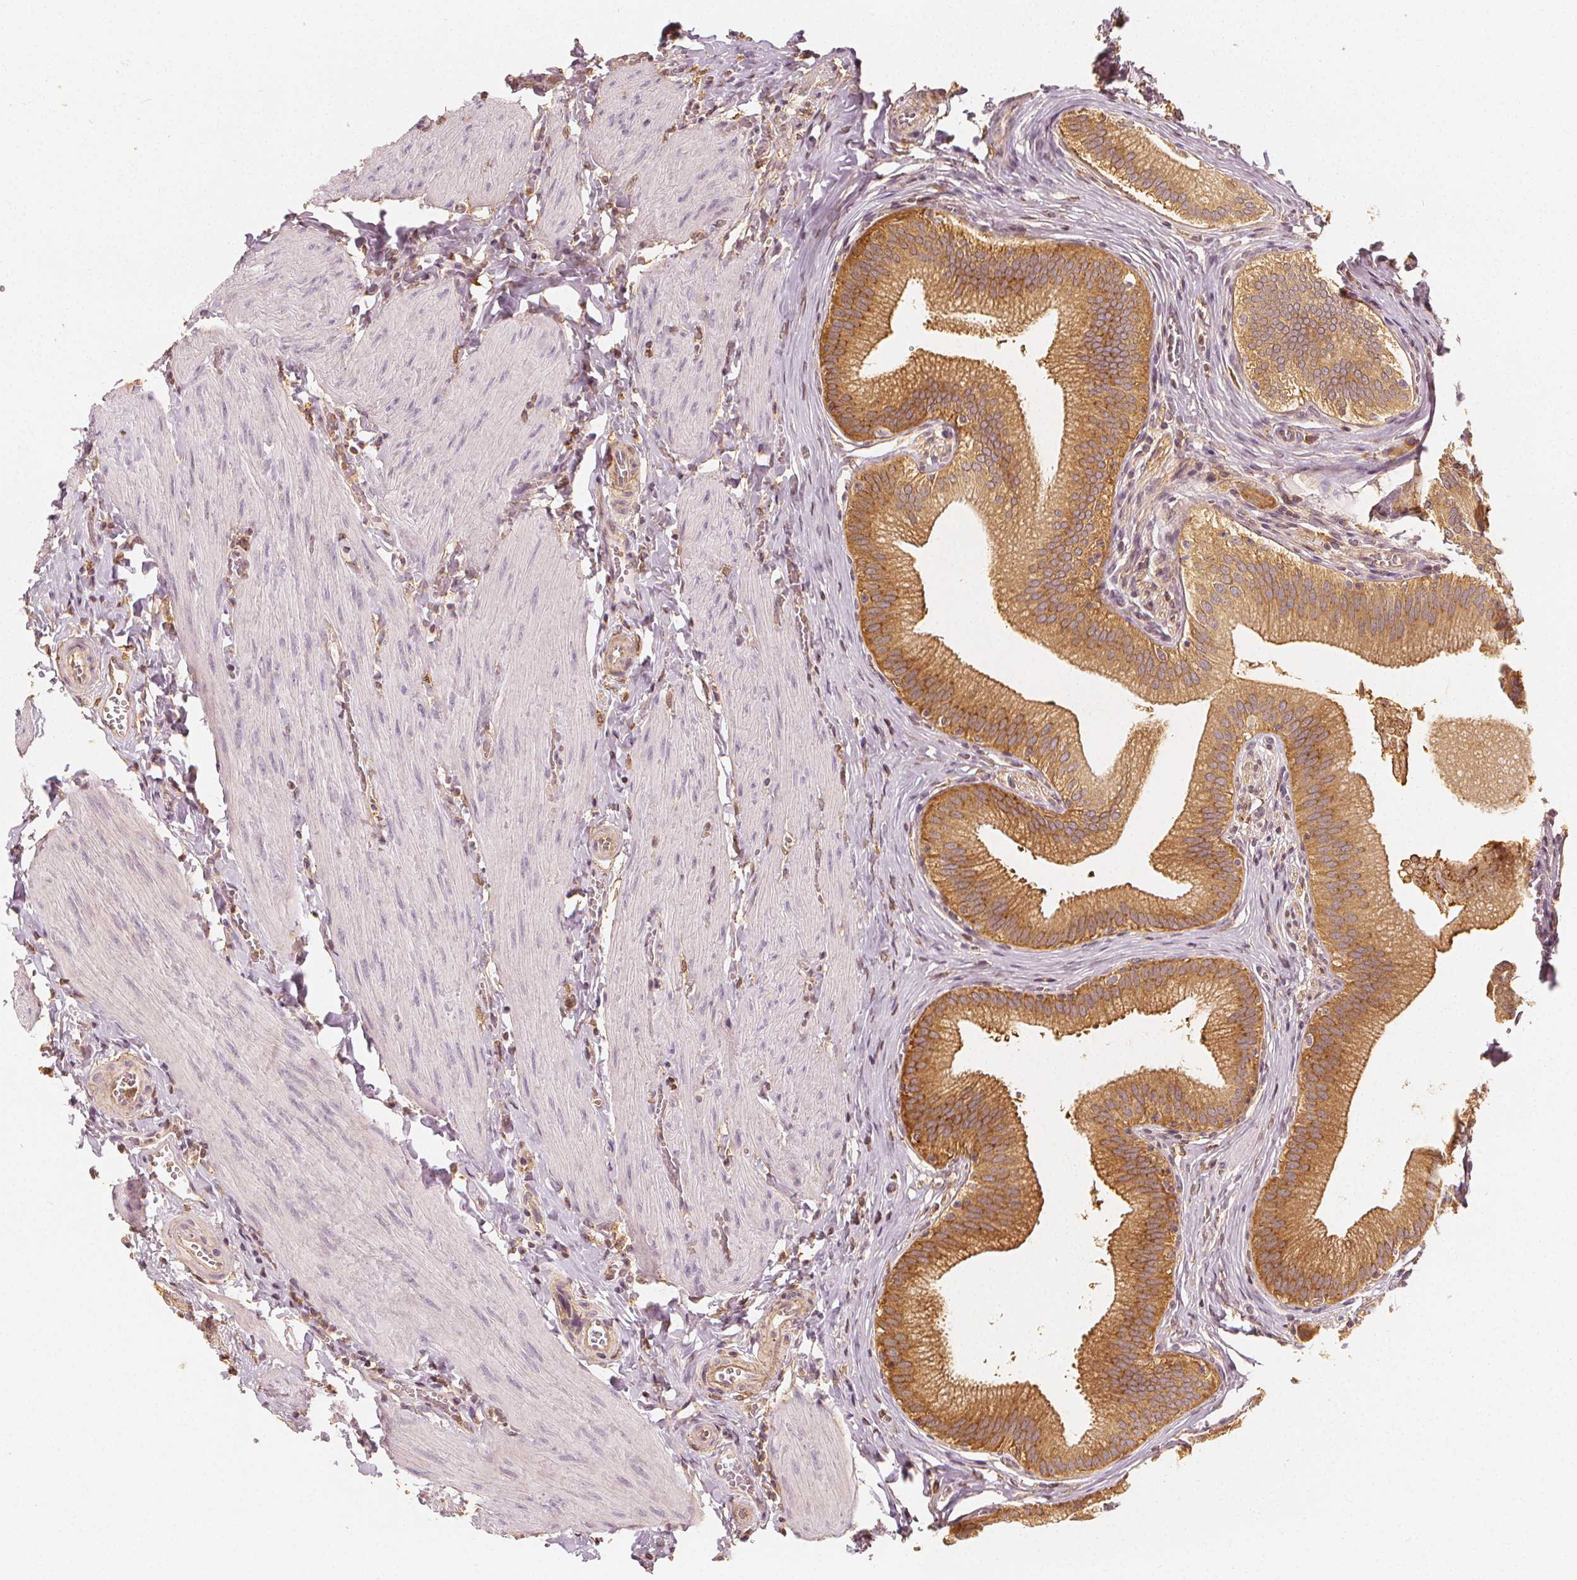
{"staining": {"intensity": "moderate", "quantity": ">75%", "location": "cytoplasmic/membranous"}, "tissue": "gallbladder", "cell_type": "Glandular cells", "image_type": "normal", "snomed": [{"axis": "morphology", "description": "Normal tissue, NOS"}, {"axis": "topography", "description": "Gallbladder"}], "caption": "Moderate cytoplasmic/membranous positivity is appreciated in about >75% of glandular cells in normal gallbladder.", "gene": "ARHGAP26", "patient": {"sex": "male", "age": 17}}